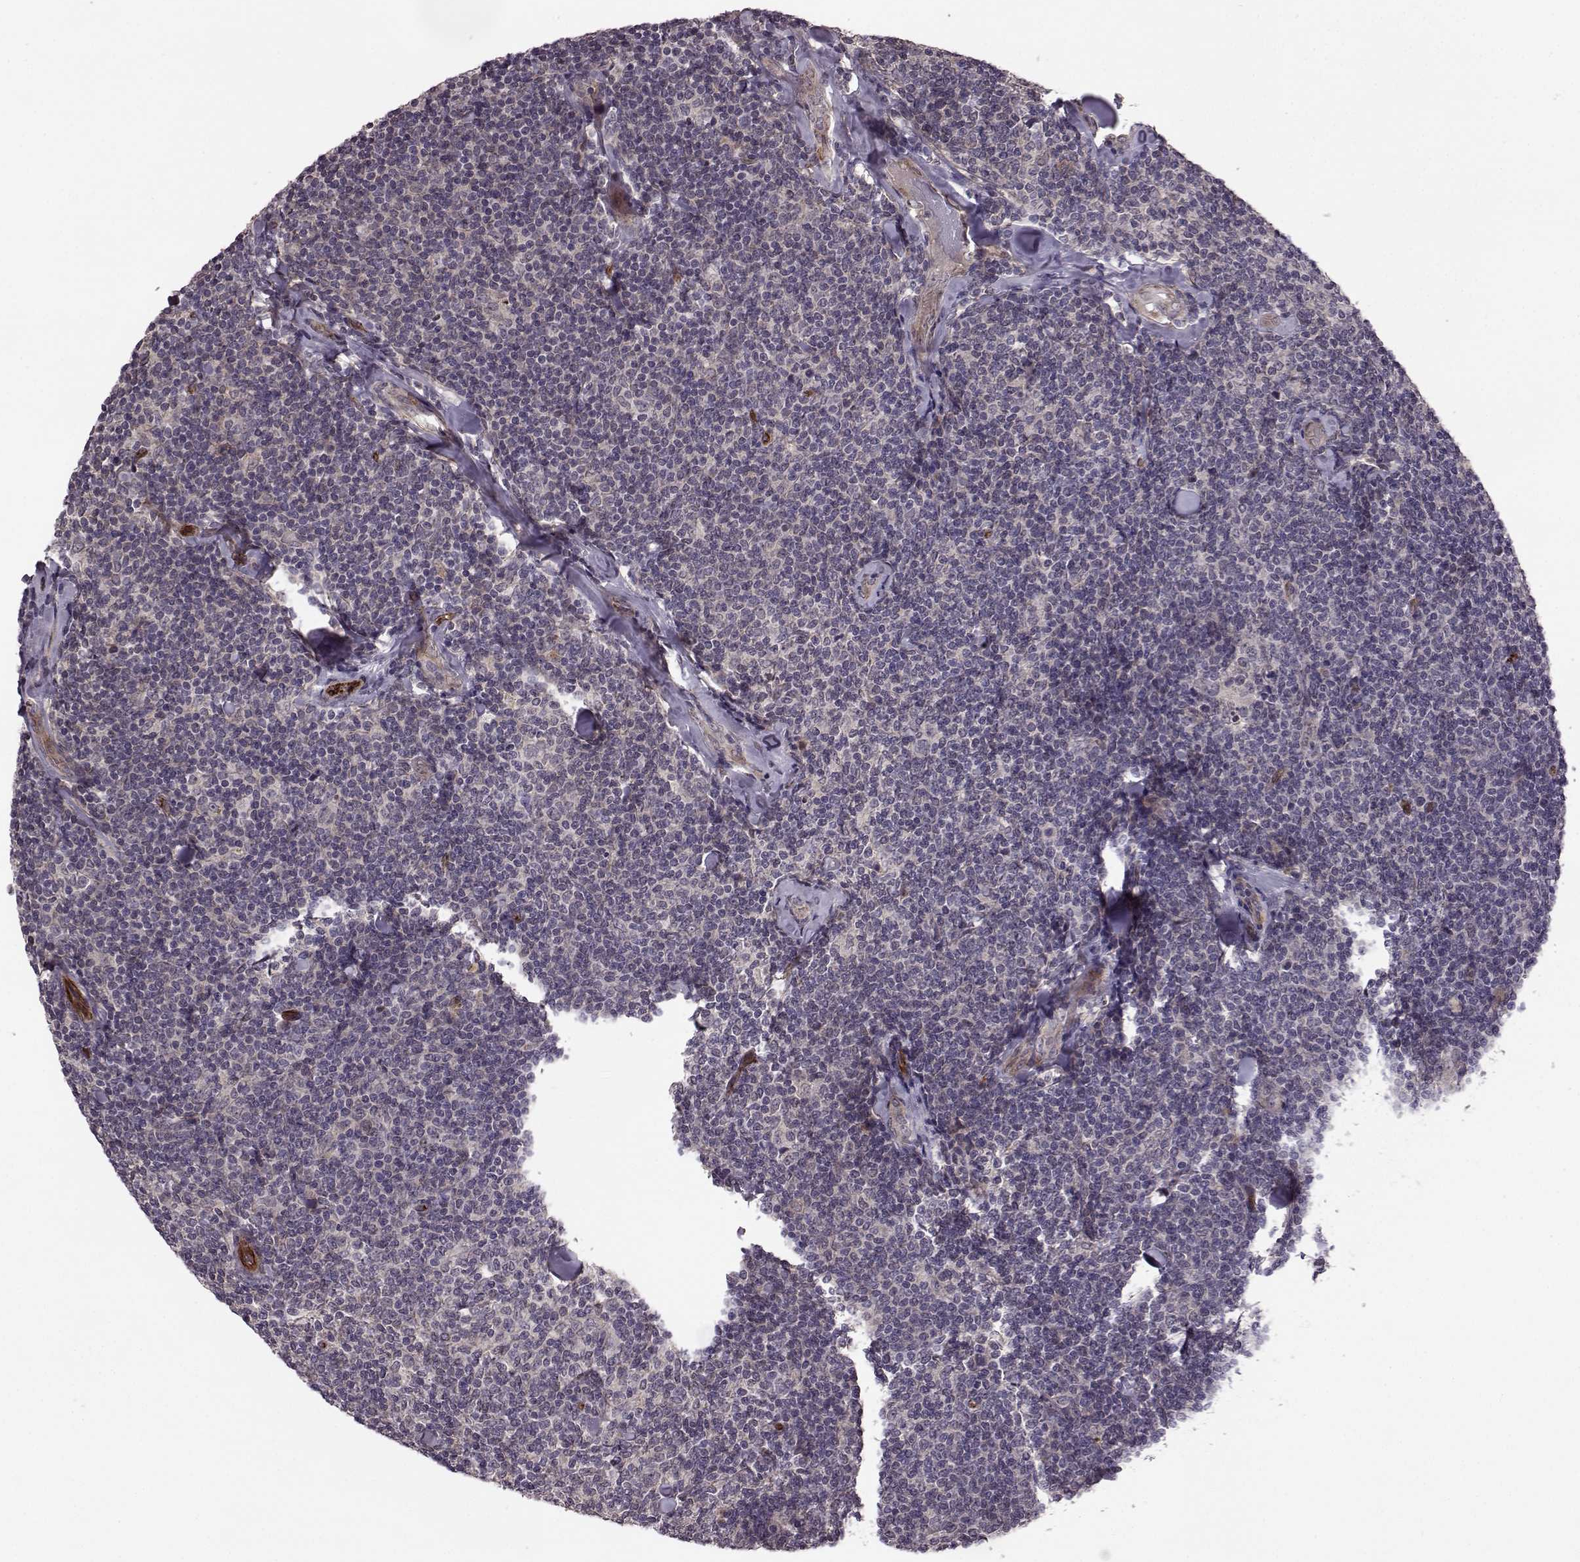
{"staining": {"intensity": "negative", "quantity": "none", "location": "none"}, "tissue": "lymphoma", "cell_type": "Tumor cells", "image_type": "cancer", "snomed": [{"axis": "morphology", "description": "Malignant lymphoma, non-Hodgkin's type, Low grade"}, {"axis": "topography", "description": "Lymph node"}], "caption": "Photomicrograph shows no protein positivity in tumor cells of lymphoma tissue.", "gene": "SYNPO", "patient": {"sex": "female", "age": 56}}